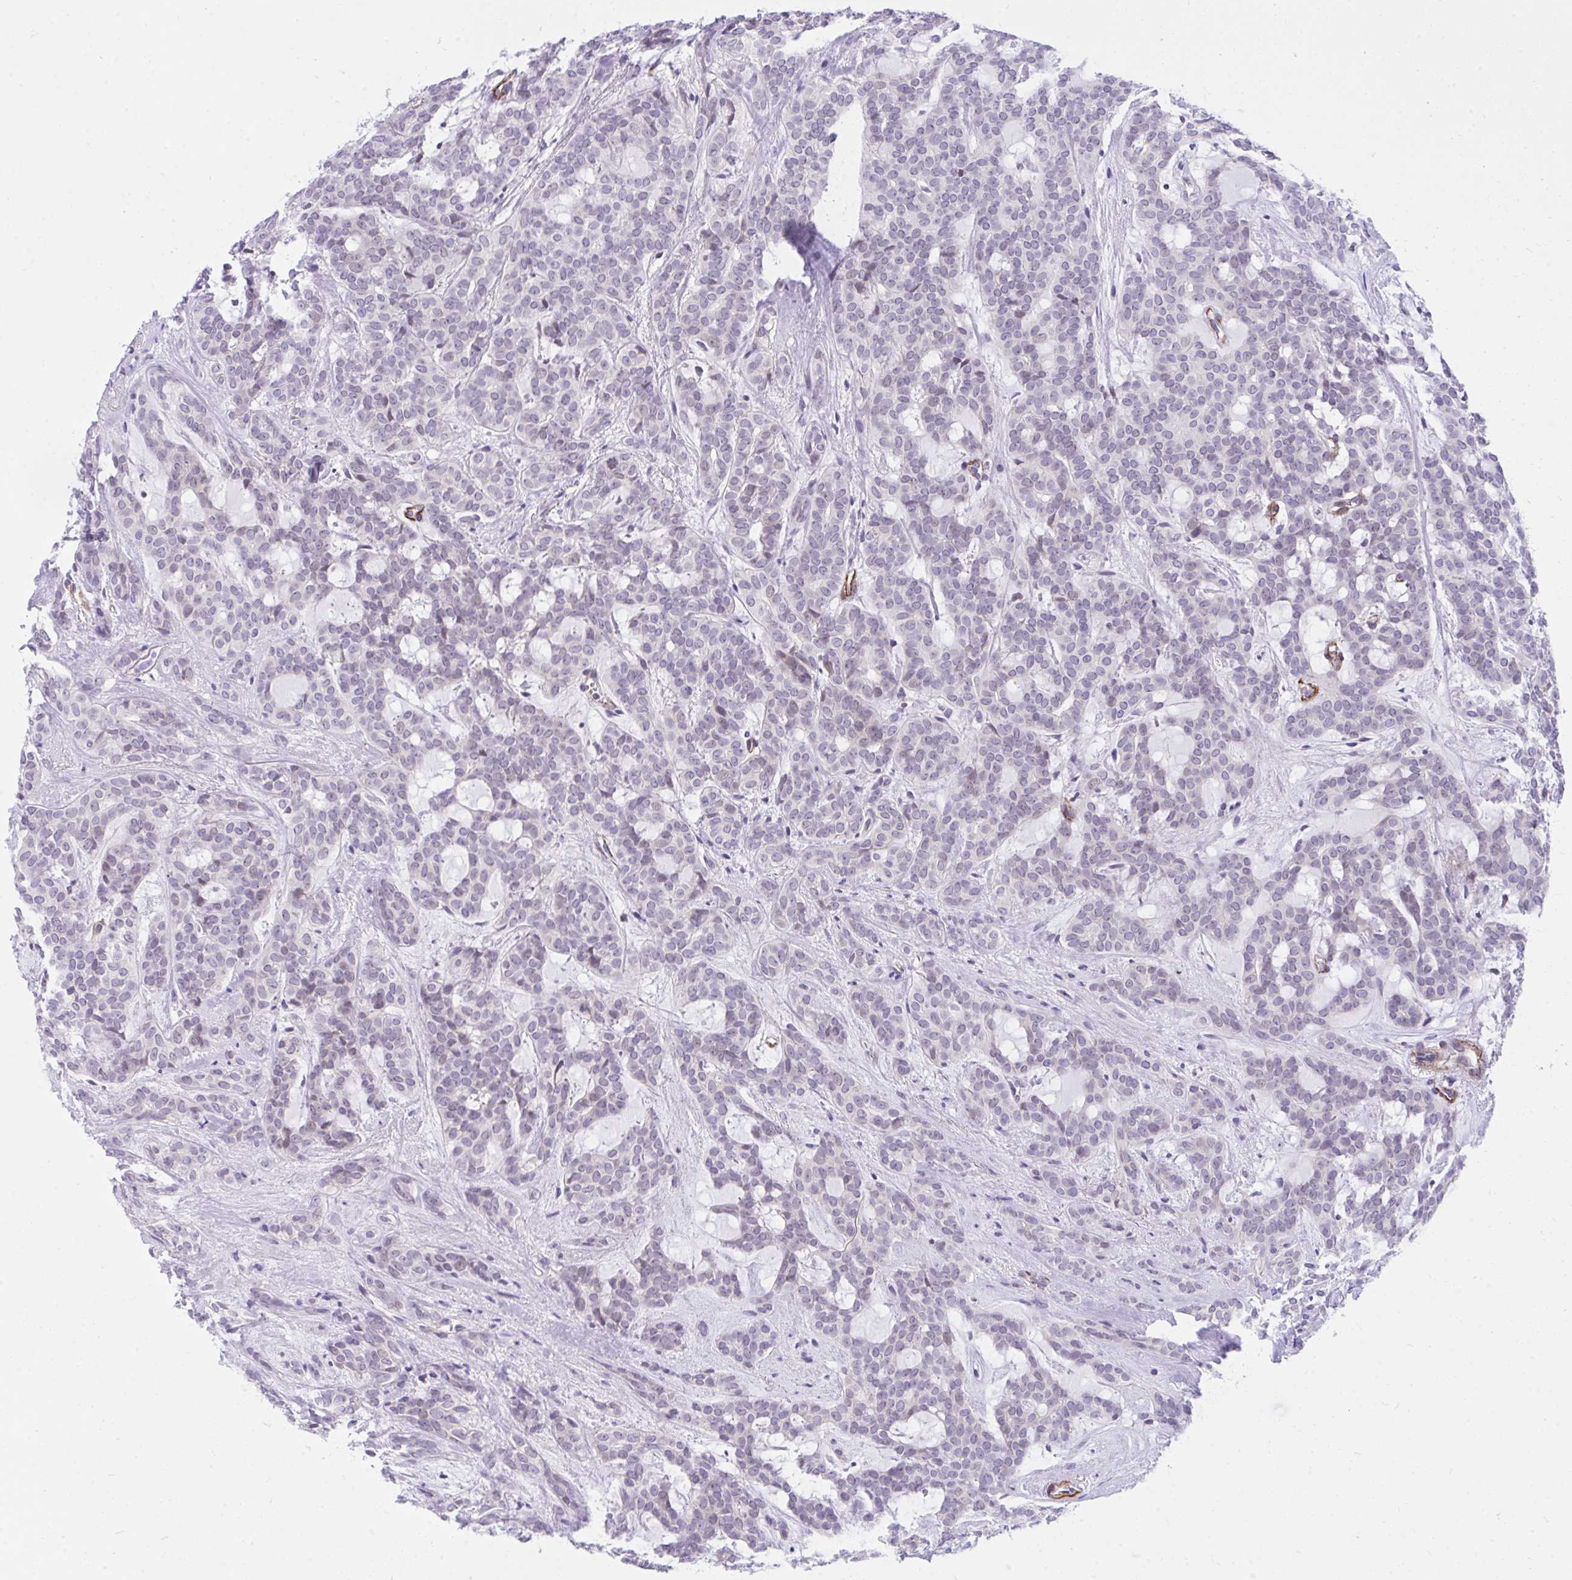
{"staining": {"intensity": "negative", "quantity": "none", "location": "none"}, "tissue": "head and neck cancer", "cell_type": "Tumor cells", "image_type": "cancer", "snomed": [{"axis": "morphology", "description": "Adenocarcinoma, NOS"}, {"axis": "topography", "description": "Head-Neck"}], "caption": "Human adenocarcinoma (head and neck) stained for a protein using immunohistochemistry displays no staining in tumor cells.", "gene": "KCNN4", "patient": {"sex": "female", "age": 57}}